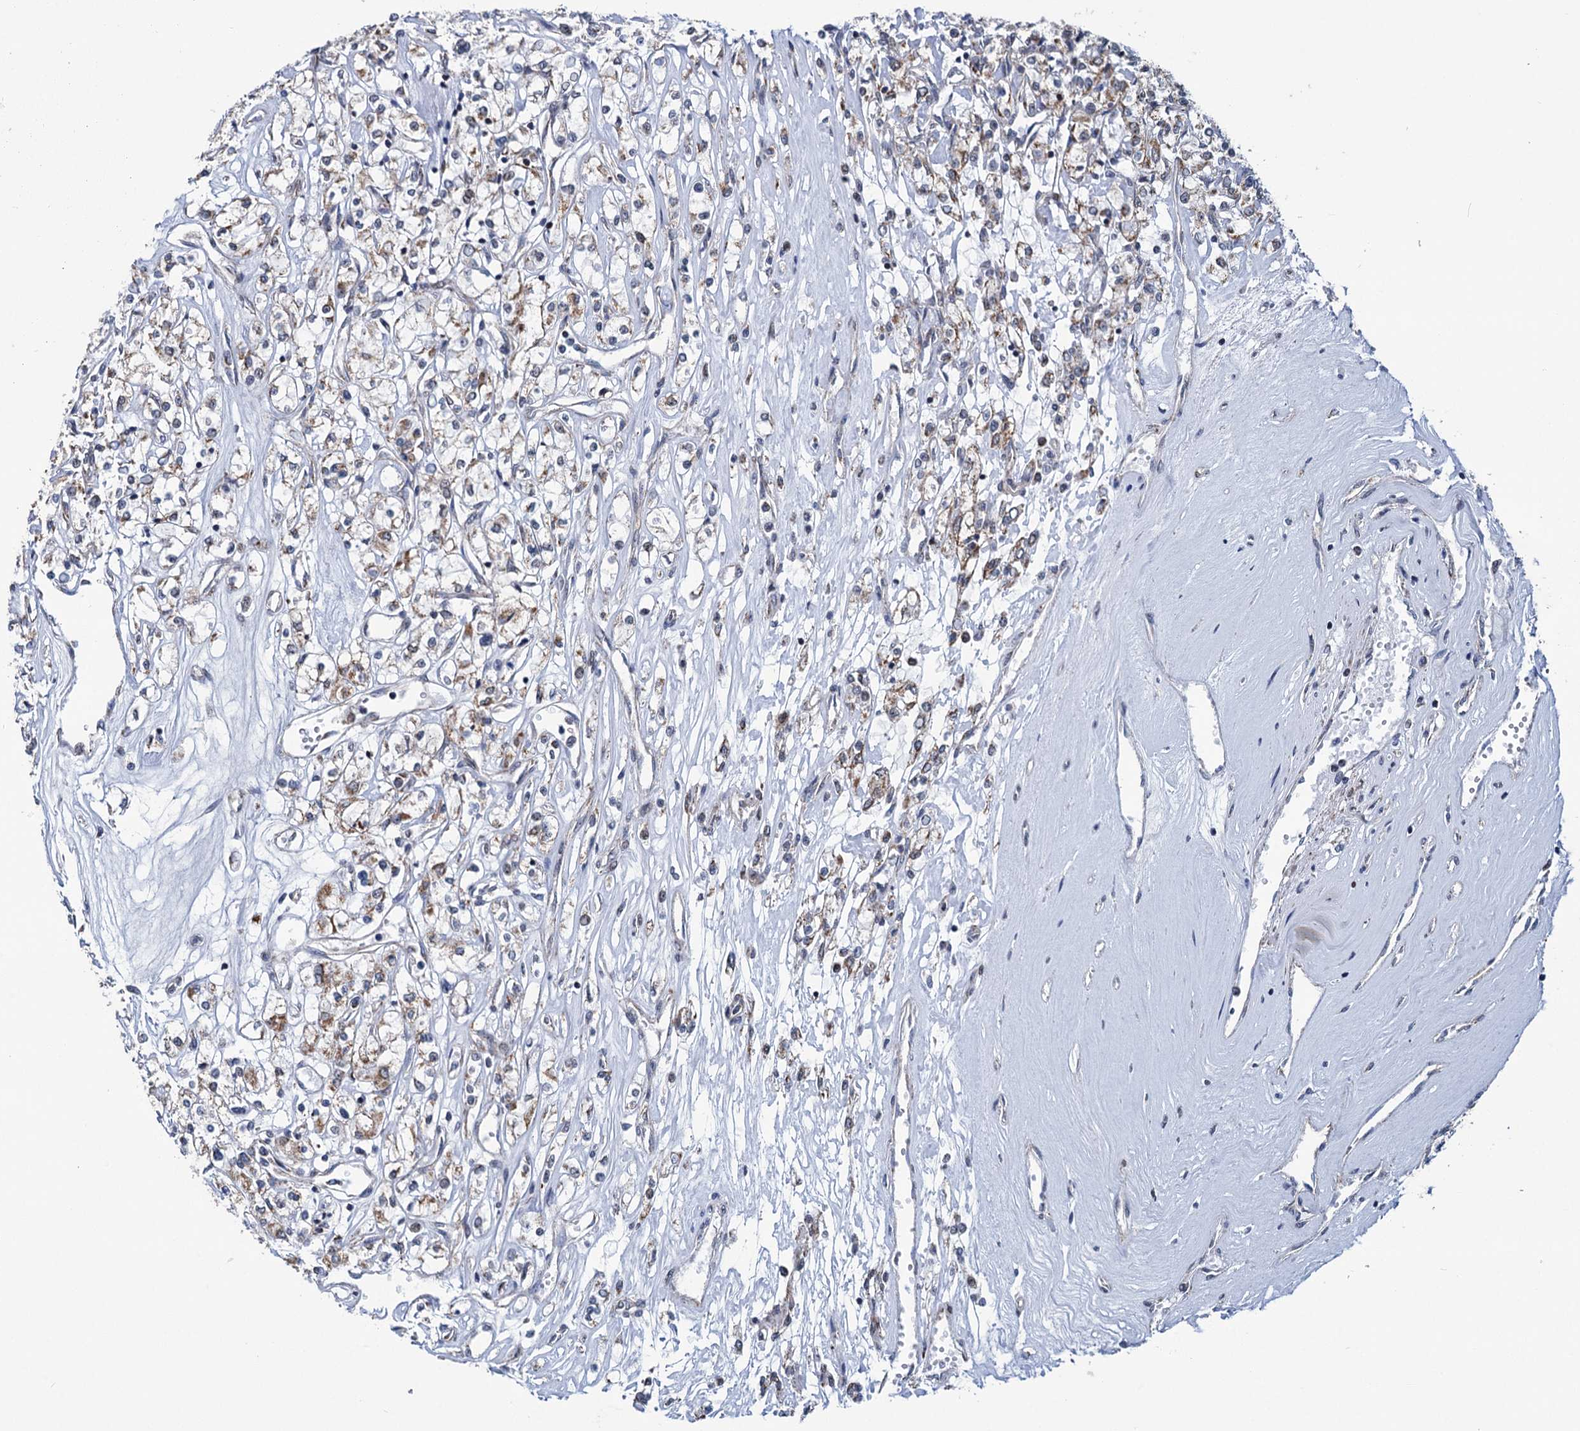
{"staining": {"intensity": "moderate", "quantity": ">75%", "location": "cytoplasmic/membranous"}, "tissue": "renal cancer", "cell_type": "Tumor cells", "image_type": "cancer", "snomed": [{"axis": "morphology", "description": "Adenocarcinoma, NOS"}, {"axis": "topography", "description": "Kidney"}], "caption": "Tumor cells demonstrate moderate cytoplasmic/membranous staining in about >75% of cells in renal cancer.", "gene": "MORN3", "patient": {"sex": "female", "age": 59}}